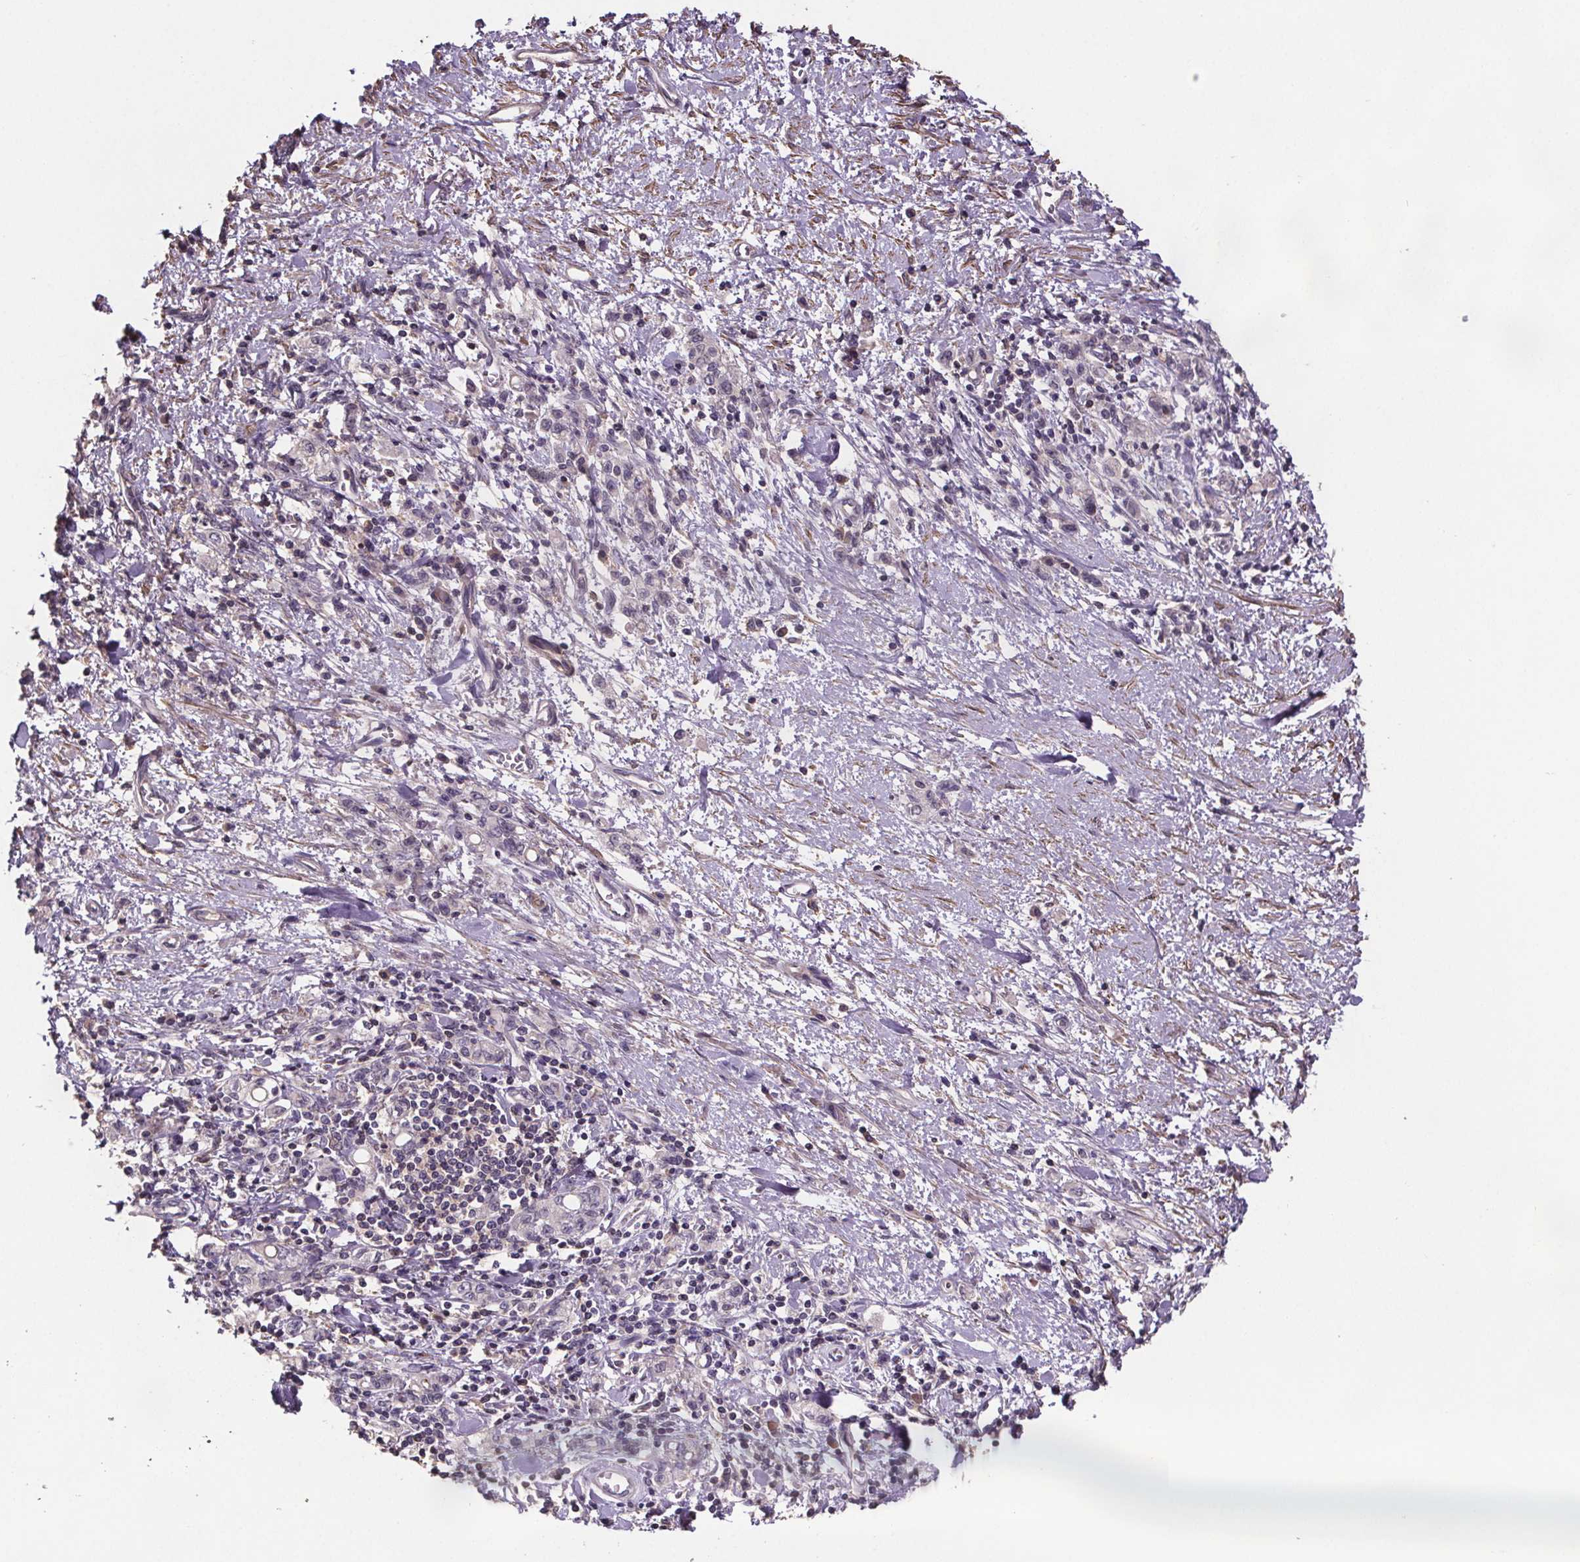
{"staining": {"intensity": "negative", "quantity": "none", "location": "none"}, "tissue": "stomach cancer", "cell_type": "Tumor cells", "image_type": "cancer", "snomed": [{"axis": "morphology", "description": "Adenocarcinoma, NOS"}, {"axis": "topography", "description": "Stomach"}], "caption": "The photomicrograph exhibits no significant positivity in tumor cells of stomach cancer (adenocarcinoma).", "gene": "CLN3", "patient": {"sex": "male", "age": 77}}